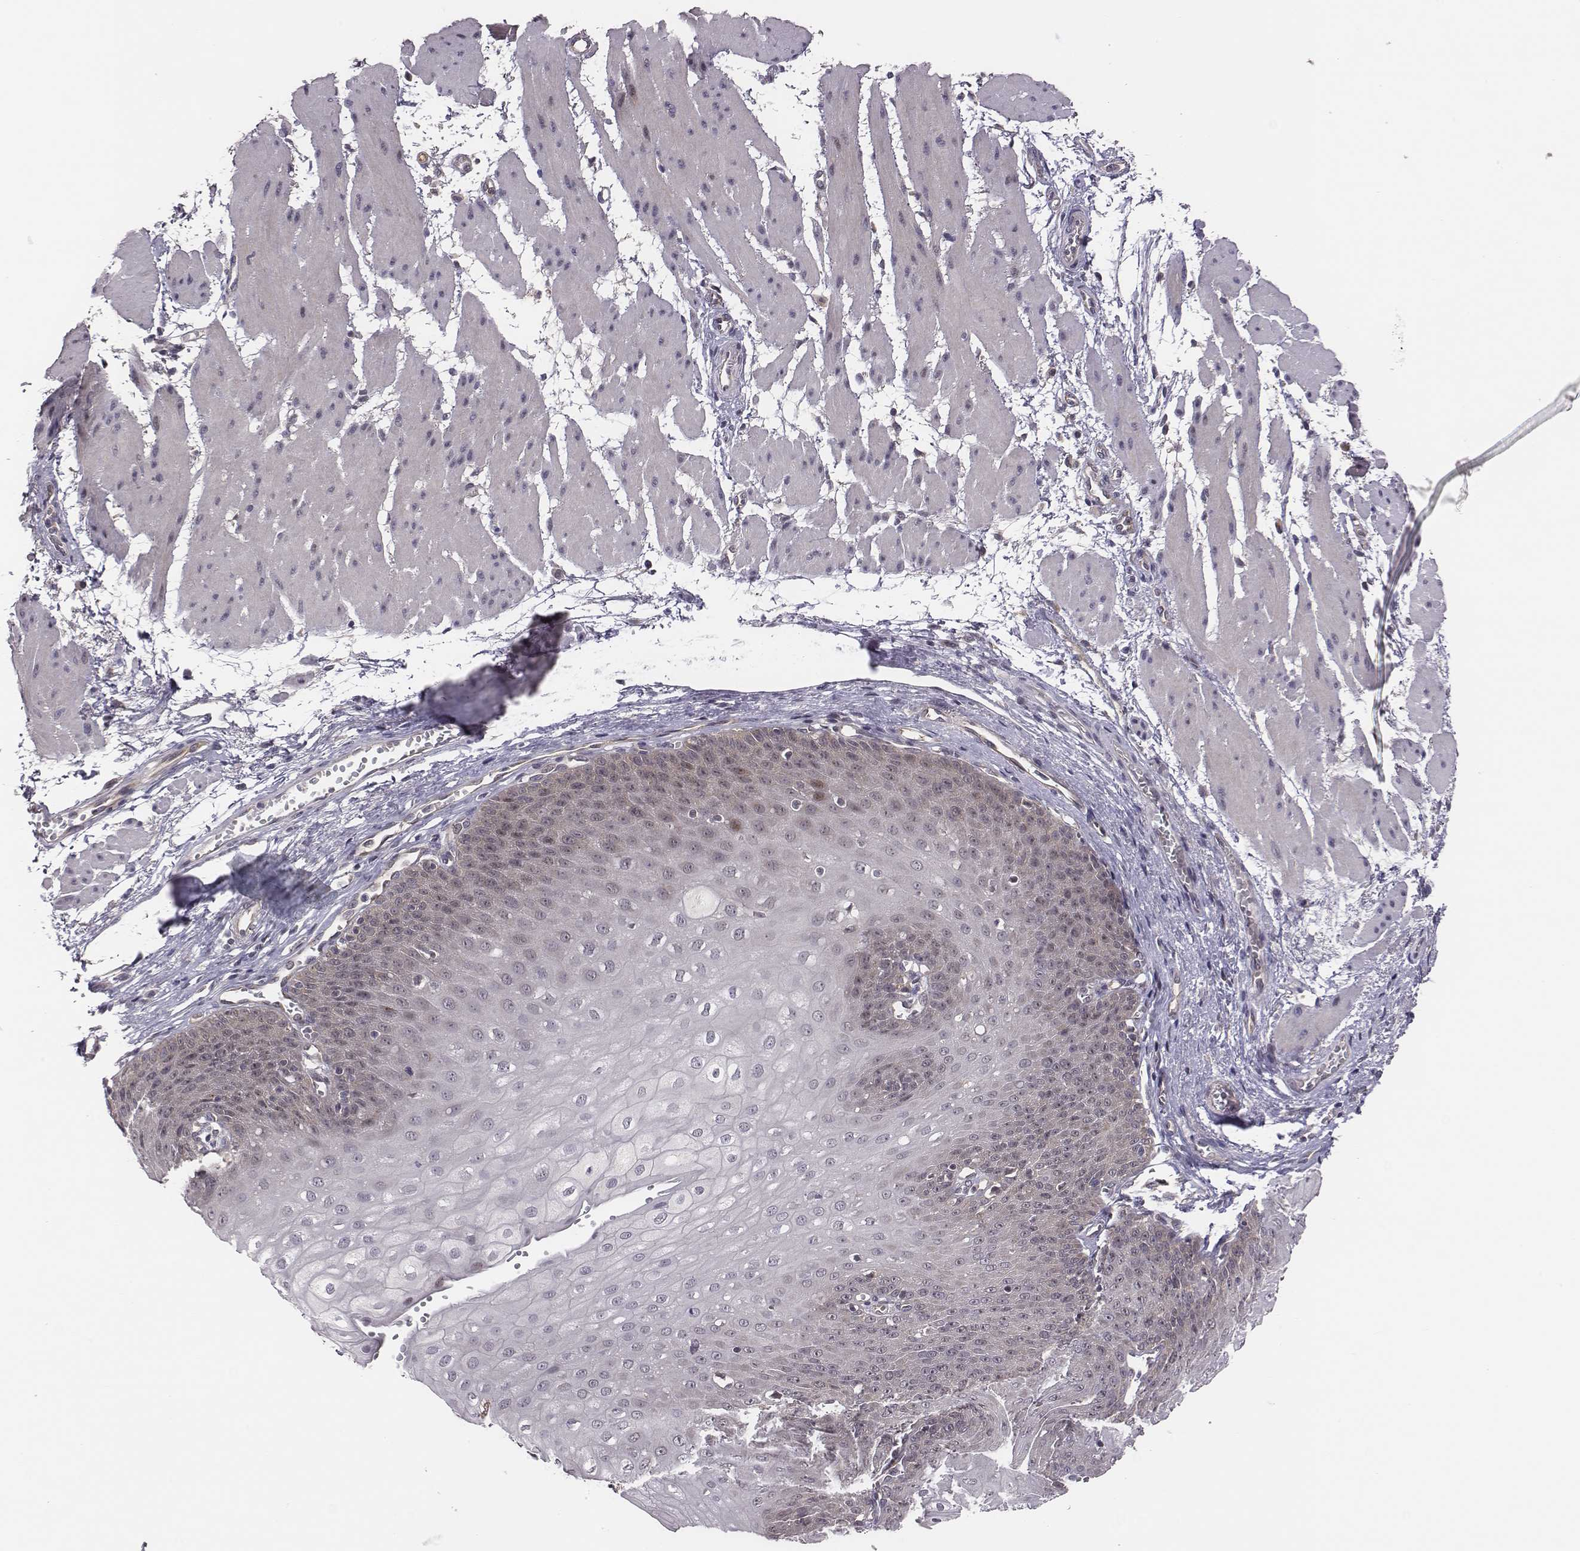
{"staining": {"intensity": "negative", "quantity": "none", "location": "none"}, "tissue": "esophagus", "cell_type": "Squamous epithelial cells", "image_type": "normal", "snomed": [{"axis": "morphology", "description": "Normal tissue, NOS"}, {"axis": "topography", "description": "Esophagus"}], "caption": "DAB immunohistochemical staining of benign human esophagus demonstrates no significant expression in squamous epithelial cells.", "gene": "SMURF2", "patient": {"sex": "male", "age": 71}}